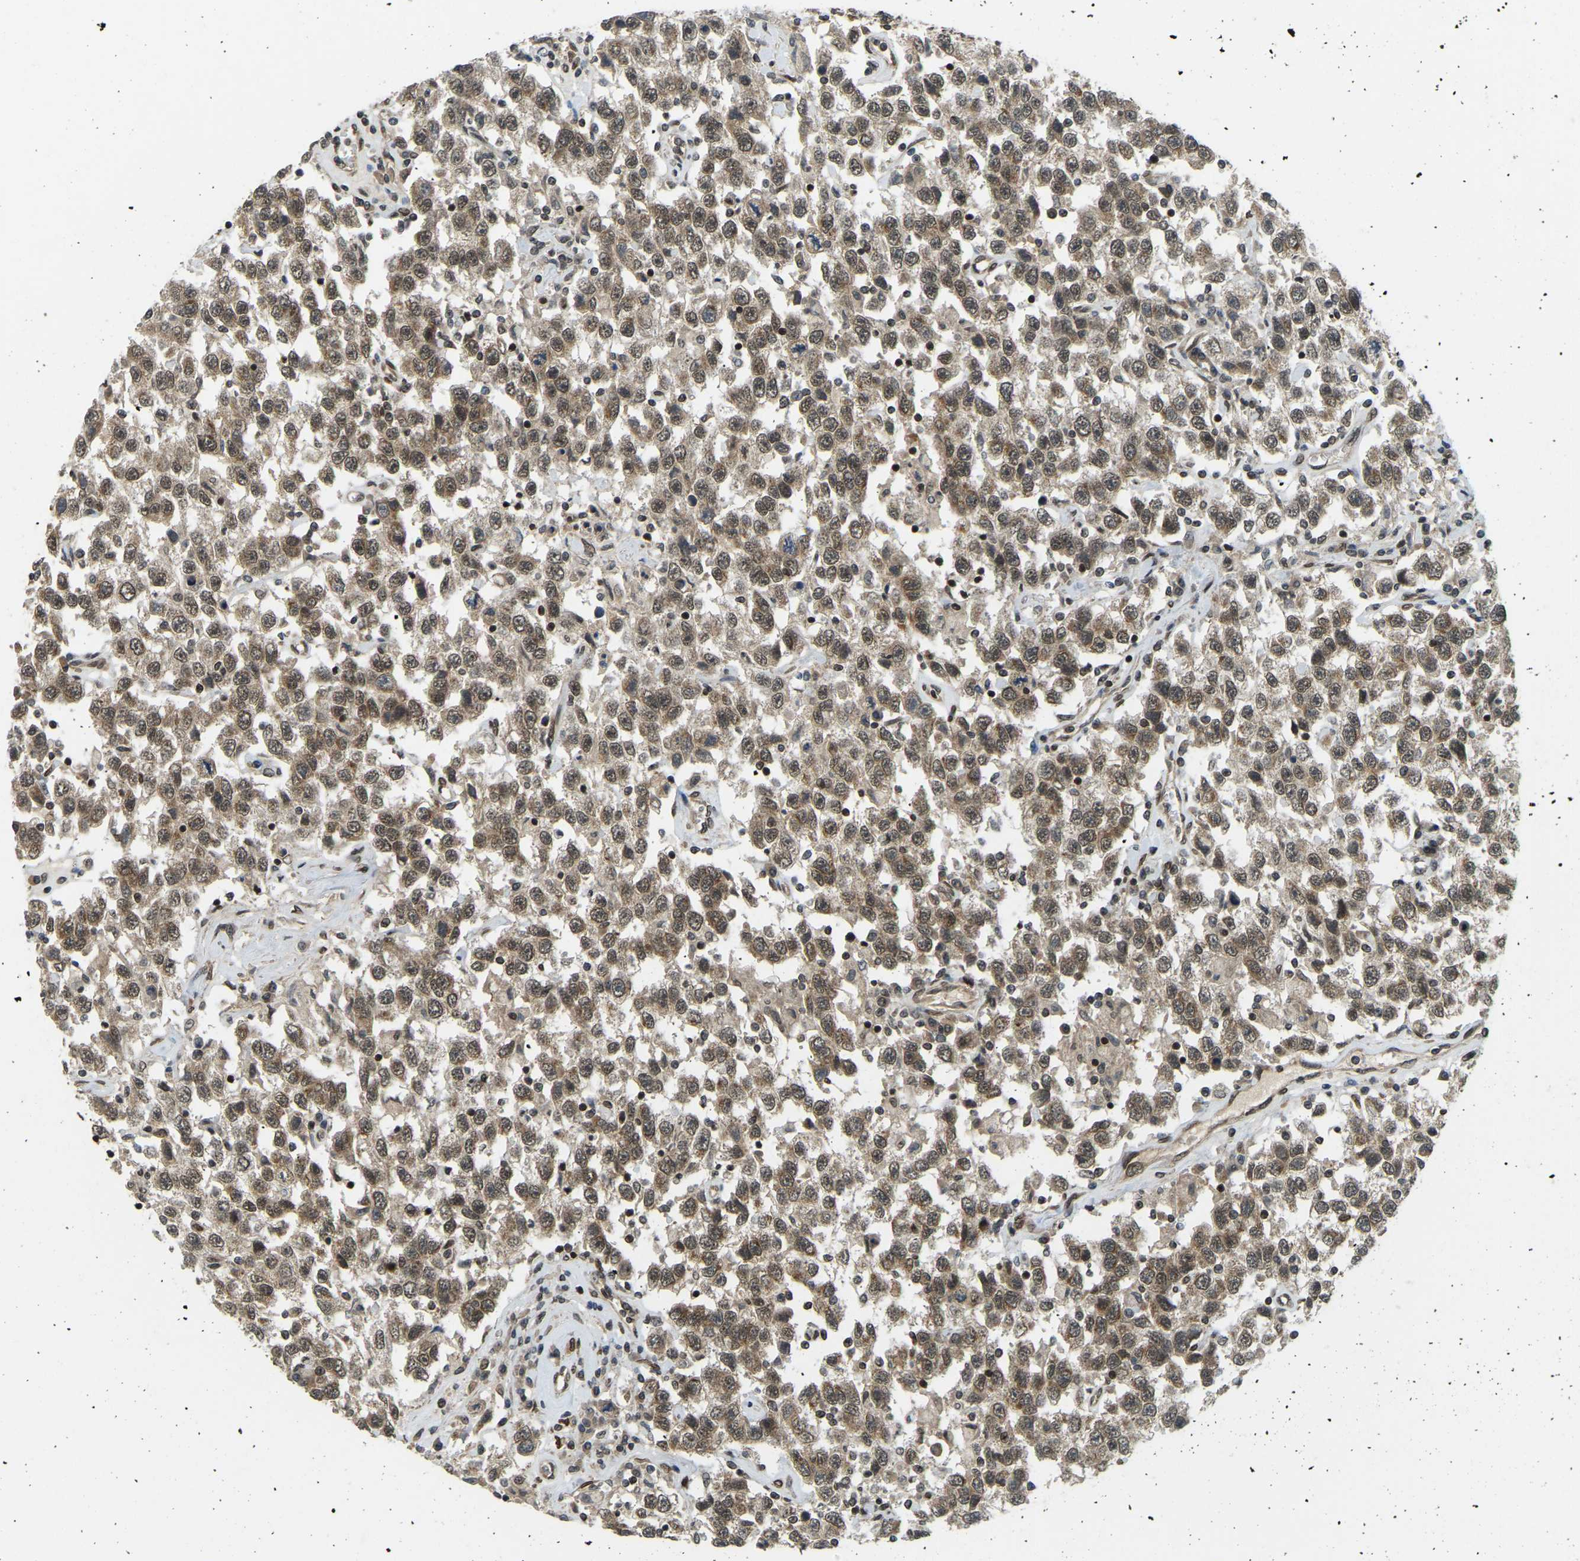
{"staining": {"intensity": "moderate", "quantity": ">75%", "location": "cytoplasmic/membranous,nuclear"}, "tissue": "testis cancer", "cell_type": "Tumor cells", "image_type": "cancer", "snomed": [{"axis": "morphology", "description": "Seminoma, NOS"}, {"axis": "topography", "description": "Testis"}], "caption": "The immunohistochemical stain labels moderate cytoplasmic/membranous and nuclear expression in tumor cells of testis cancer (seminoma) tissue.", "gene": "SYNE1", "patient": {"sex": "male", "age": 41}}